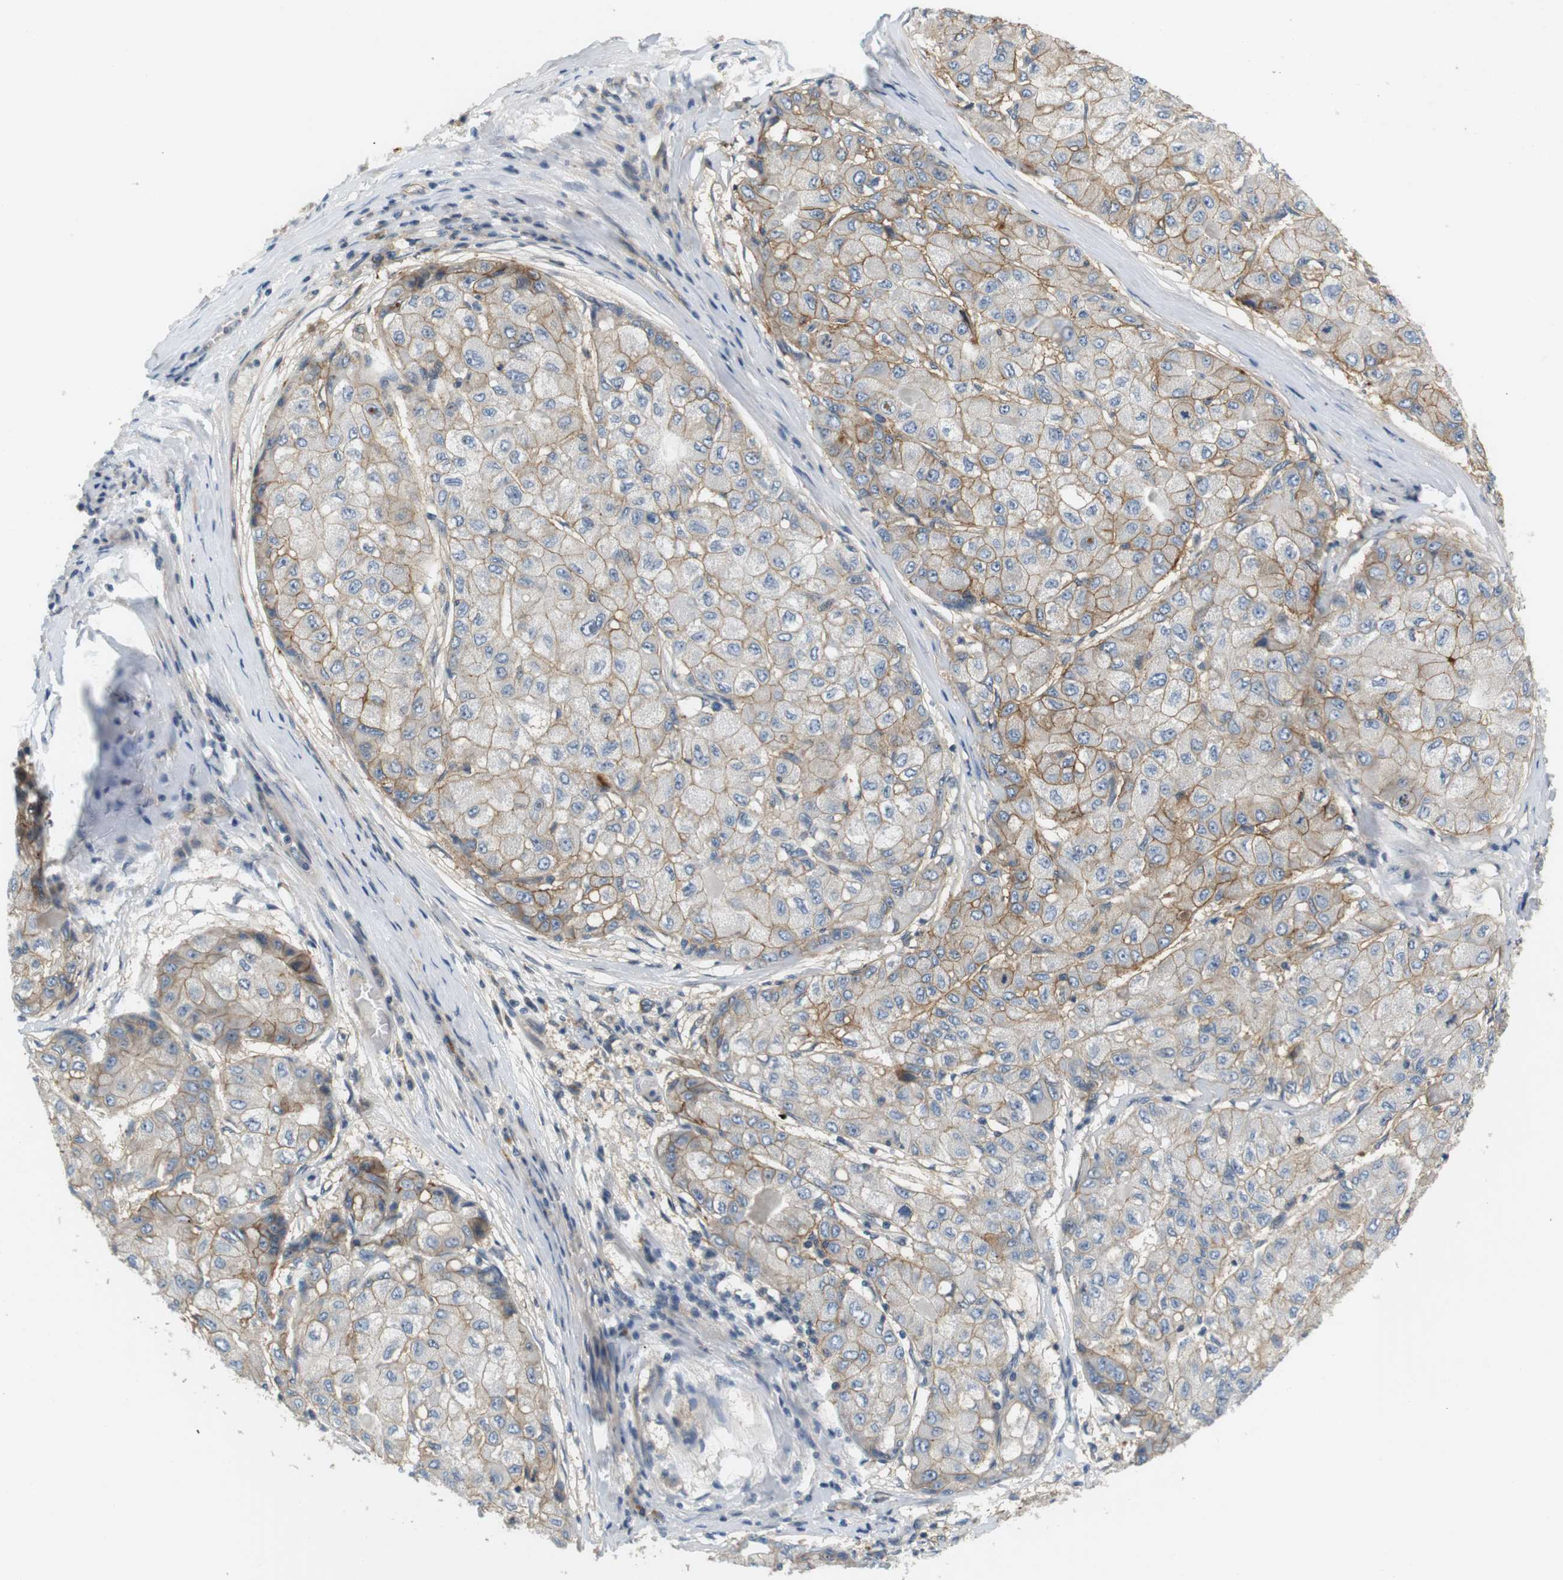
{"staining": {"intensity": "moderate", "quantity": "25%-75%", "location": "cytoplasmic/membranous"}, "tissue": "liver cancer", "cell_type": "Tumor cells", "image_type": "cancer", "snomed": [{"axis": "morphology", "description": "Carcinoma, Hepatocellular, NOS"}, {"axis": "topography", "description": "Liver"}], "caption": "An immunohistochemistry histopathology image of neoplastic tissue is shown. Protein staining in brown labels moderate cytoplasmic/membranous positivity in liver cancer (hepatocellular carcinoma) within tumor cells.", "gene": "SLC30A1", "patient": {"sex": "male", "age": 80}}